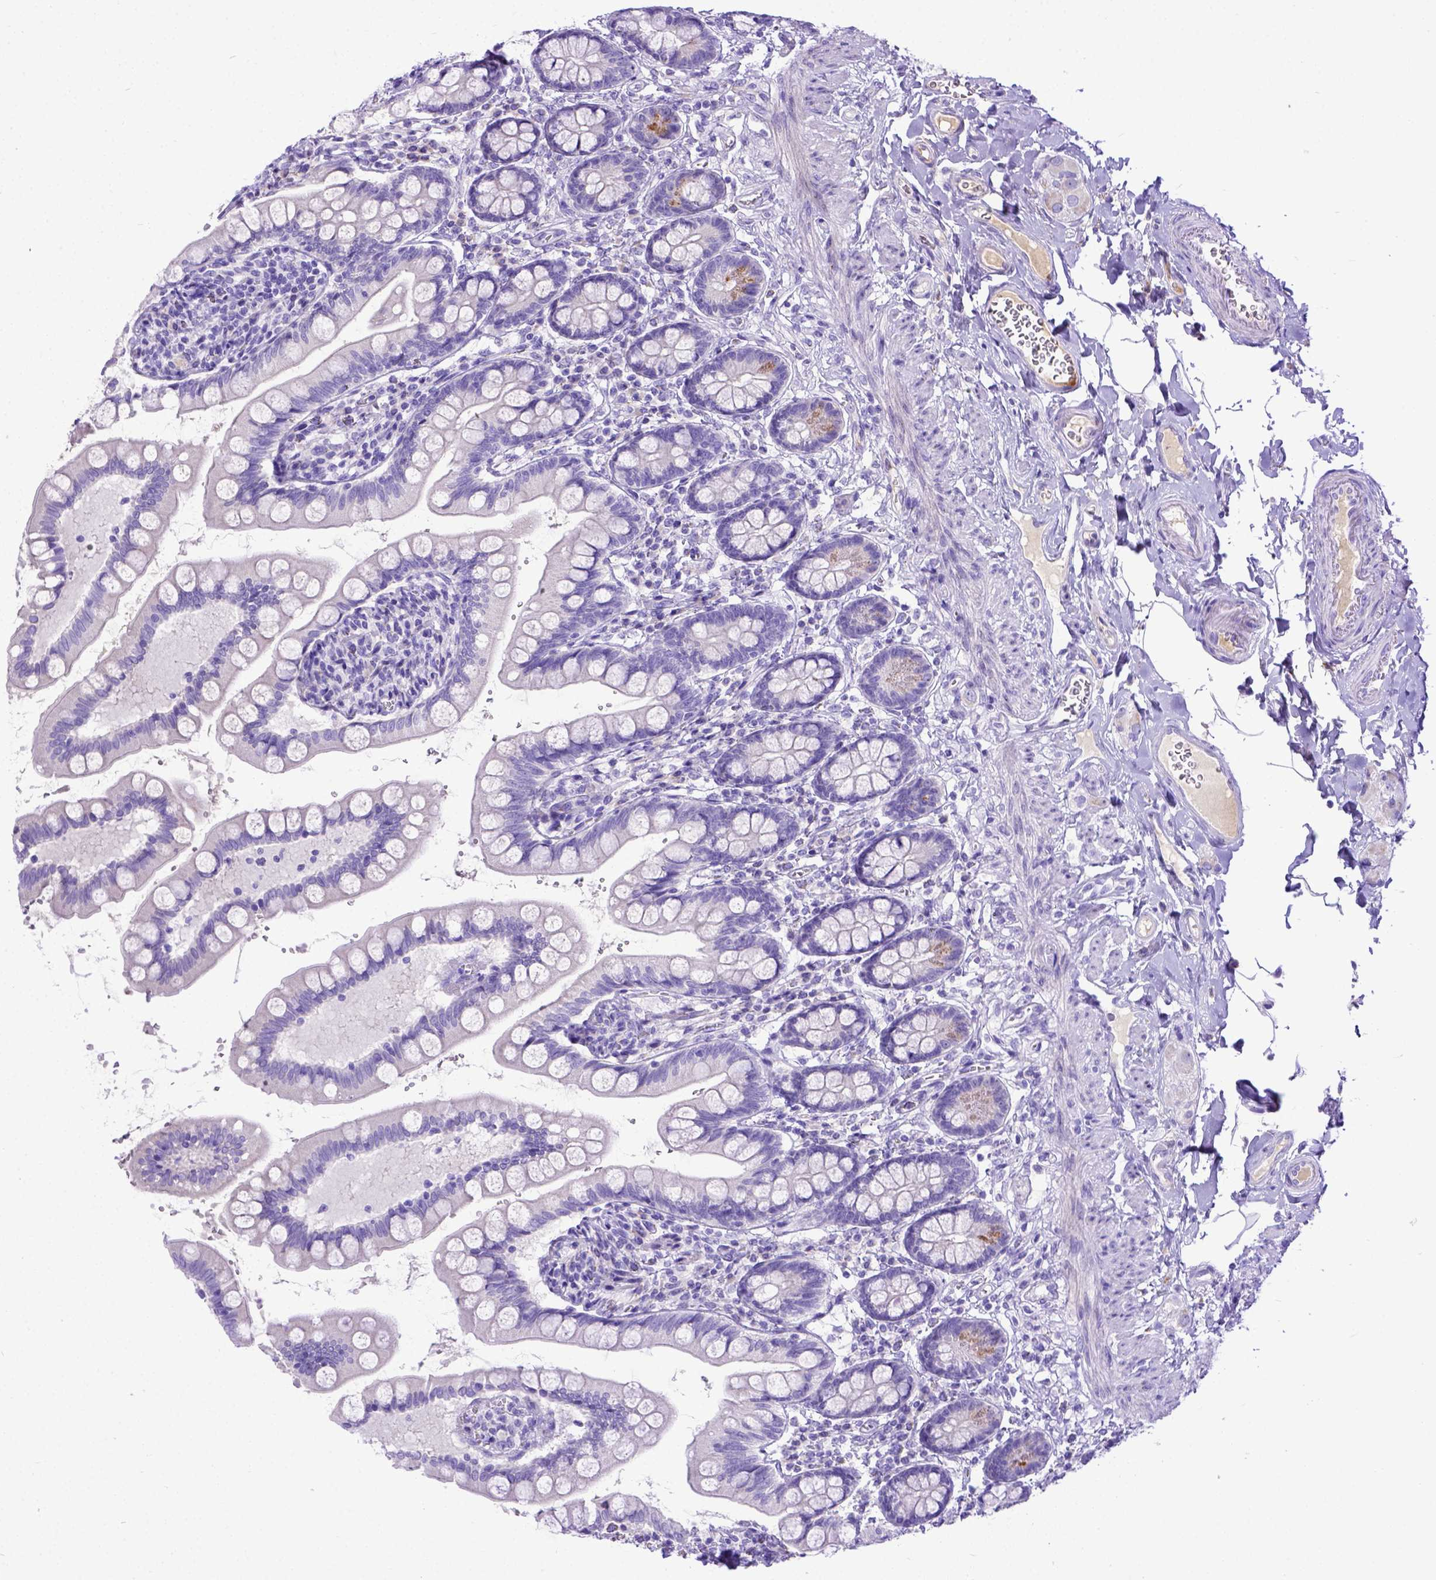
{"staining": {"intensity": "moderate", "quantity": "<25%", "location": "cytoplasmic/membranous"}, "tissue": "small intestine", "cell_type": "Glandular cells", "image_type": "normal", "snomed": [{"axis": "morphology", "description": "Normal tissue, NOS"}, {"axis": "topography", "description": "Small intestine"}], "caption": "High-magnification brightfield microscopy of benign small intestine stained with DAB (brown) and counterstained with hematoxylin (blue). glandular cells exhibit moderate cytoplasmic/membranous staining is identified in about<25% of cells. The staining was performed using DAB to visualize the protein expression in brown, while the nuclei were stained in blue with hematoxylin (Magnification: 20x).", "gene": "CFAP300", "patient": {"sex": "female", "age": 56}}